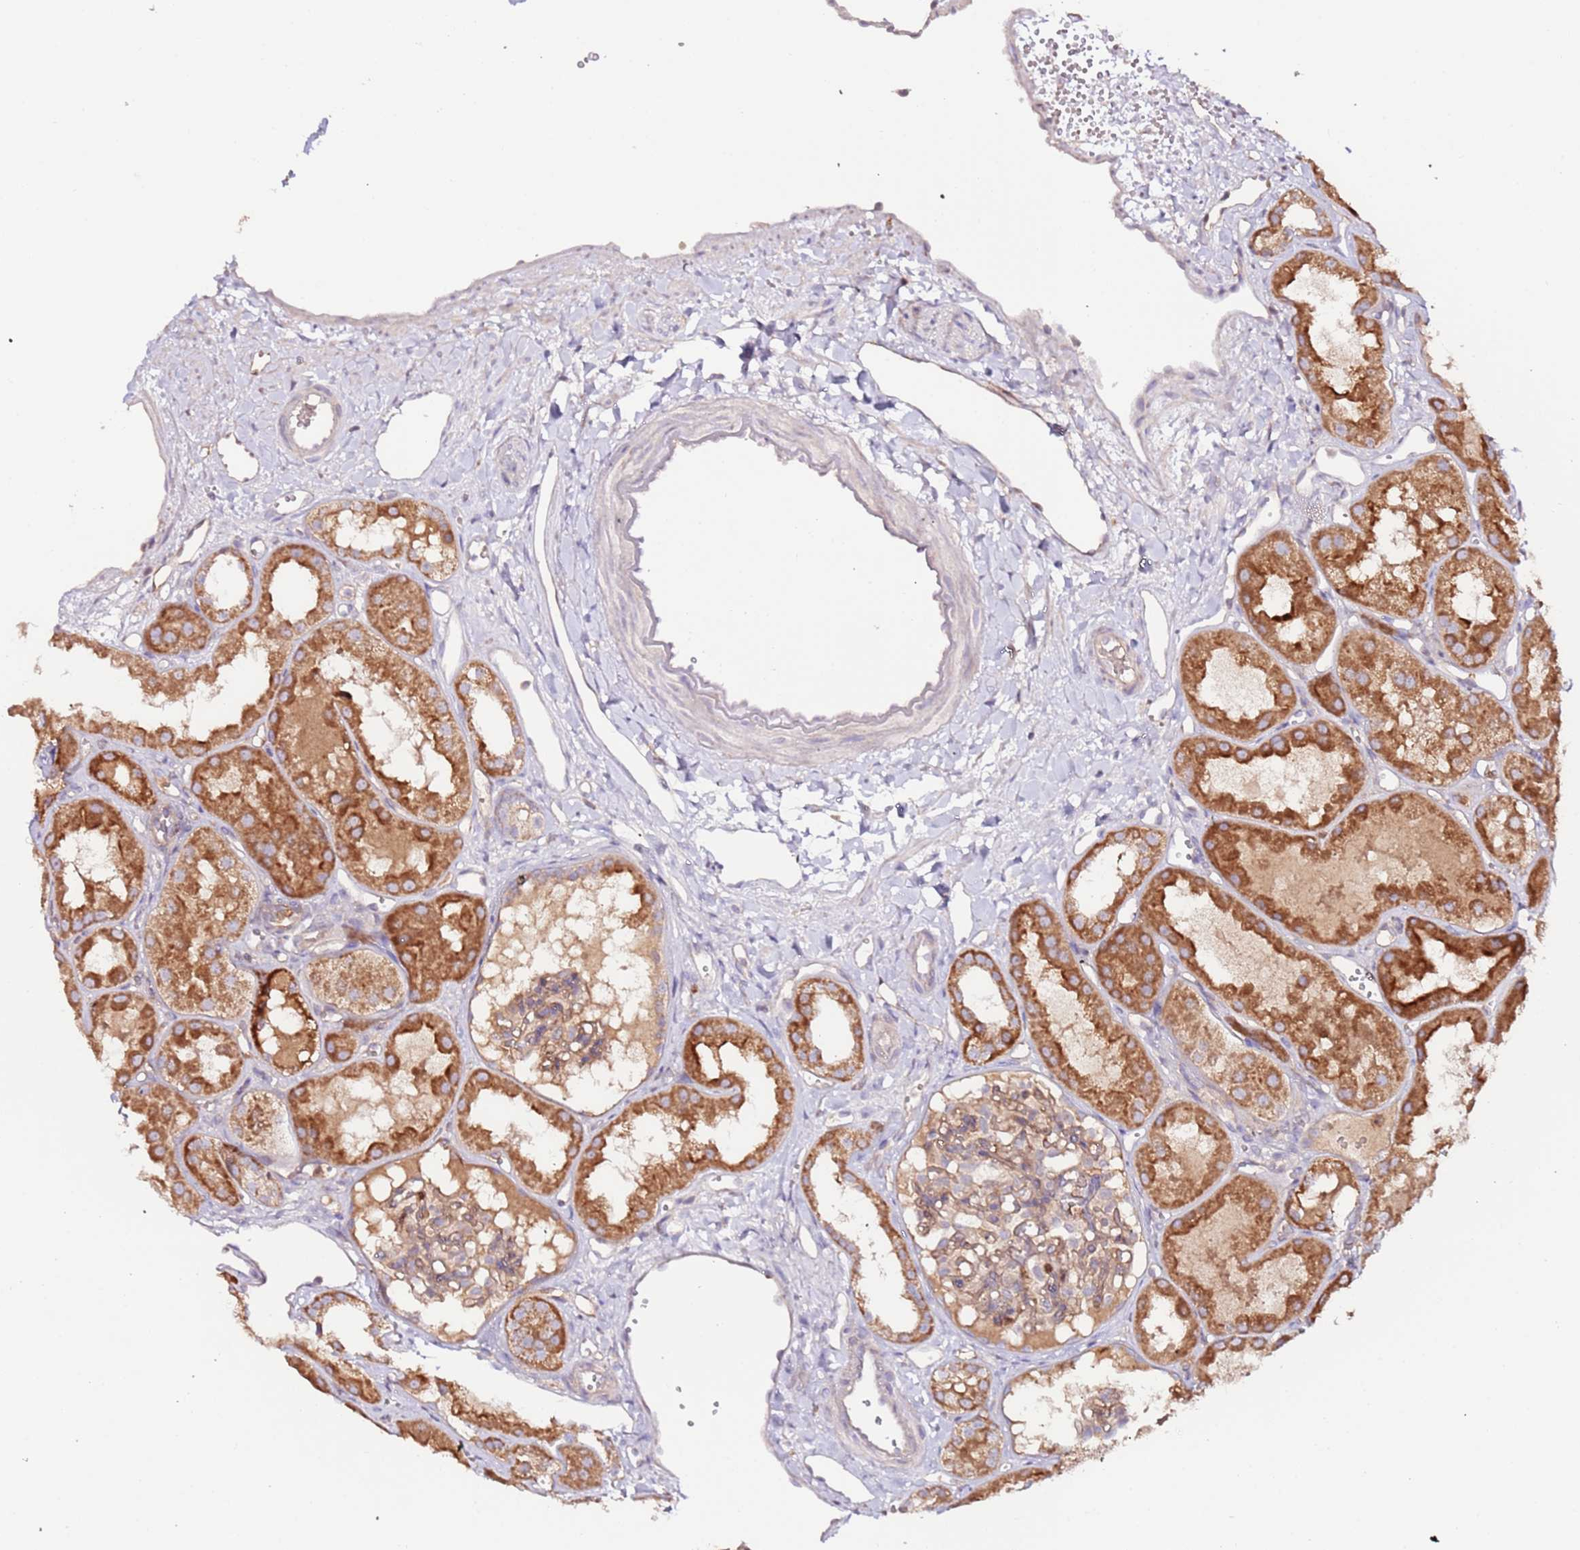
{"staining": {"intensity": "weak", "quantity": ">75%", "location": "cytoplasmic/membranous"}, "tissue": "kidney", "cell_type": "Cells in glomeruli", "image_type": "normal", "snomed": [{"axis": "morphology", "description": "Normal tissue, NOS"}, {"axis": "topography", "description": "Kidney"}], "caption": "A brown stain shows weak cytoplasmic/membranous staining of a protein in cells in glomeruli of unremarkable human kidney. Immunohistochemistry stains the protein in brown and the nuclei are stained blue.", "gene": "FLVCR1", "patient": {"sex": "male", "age": 16}}